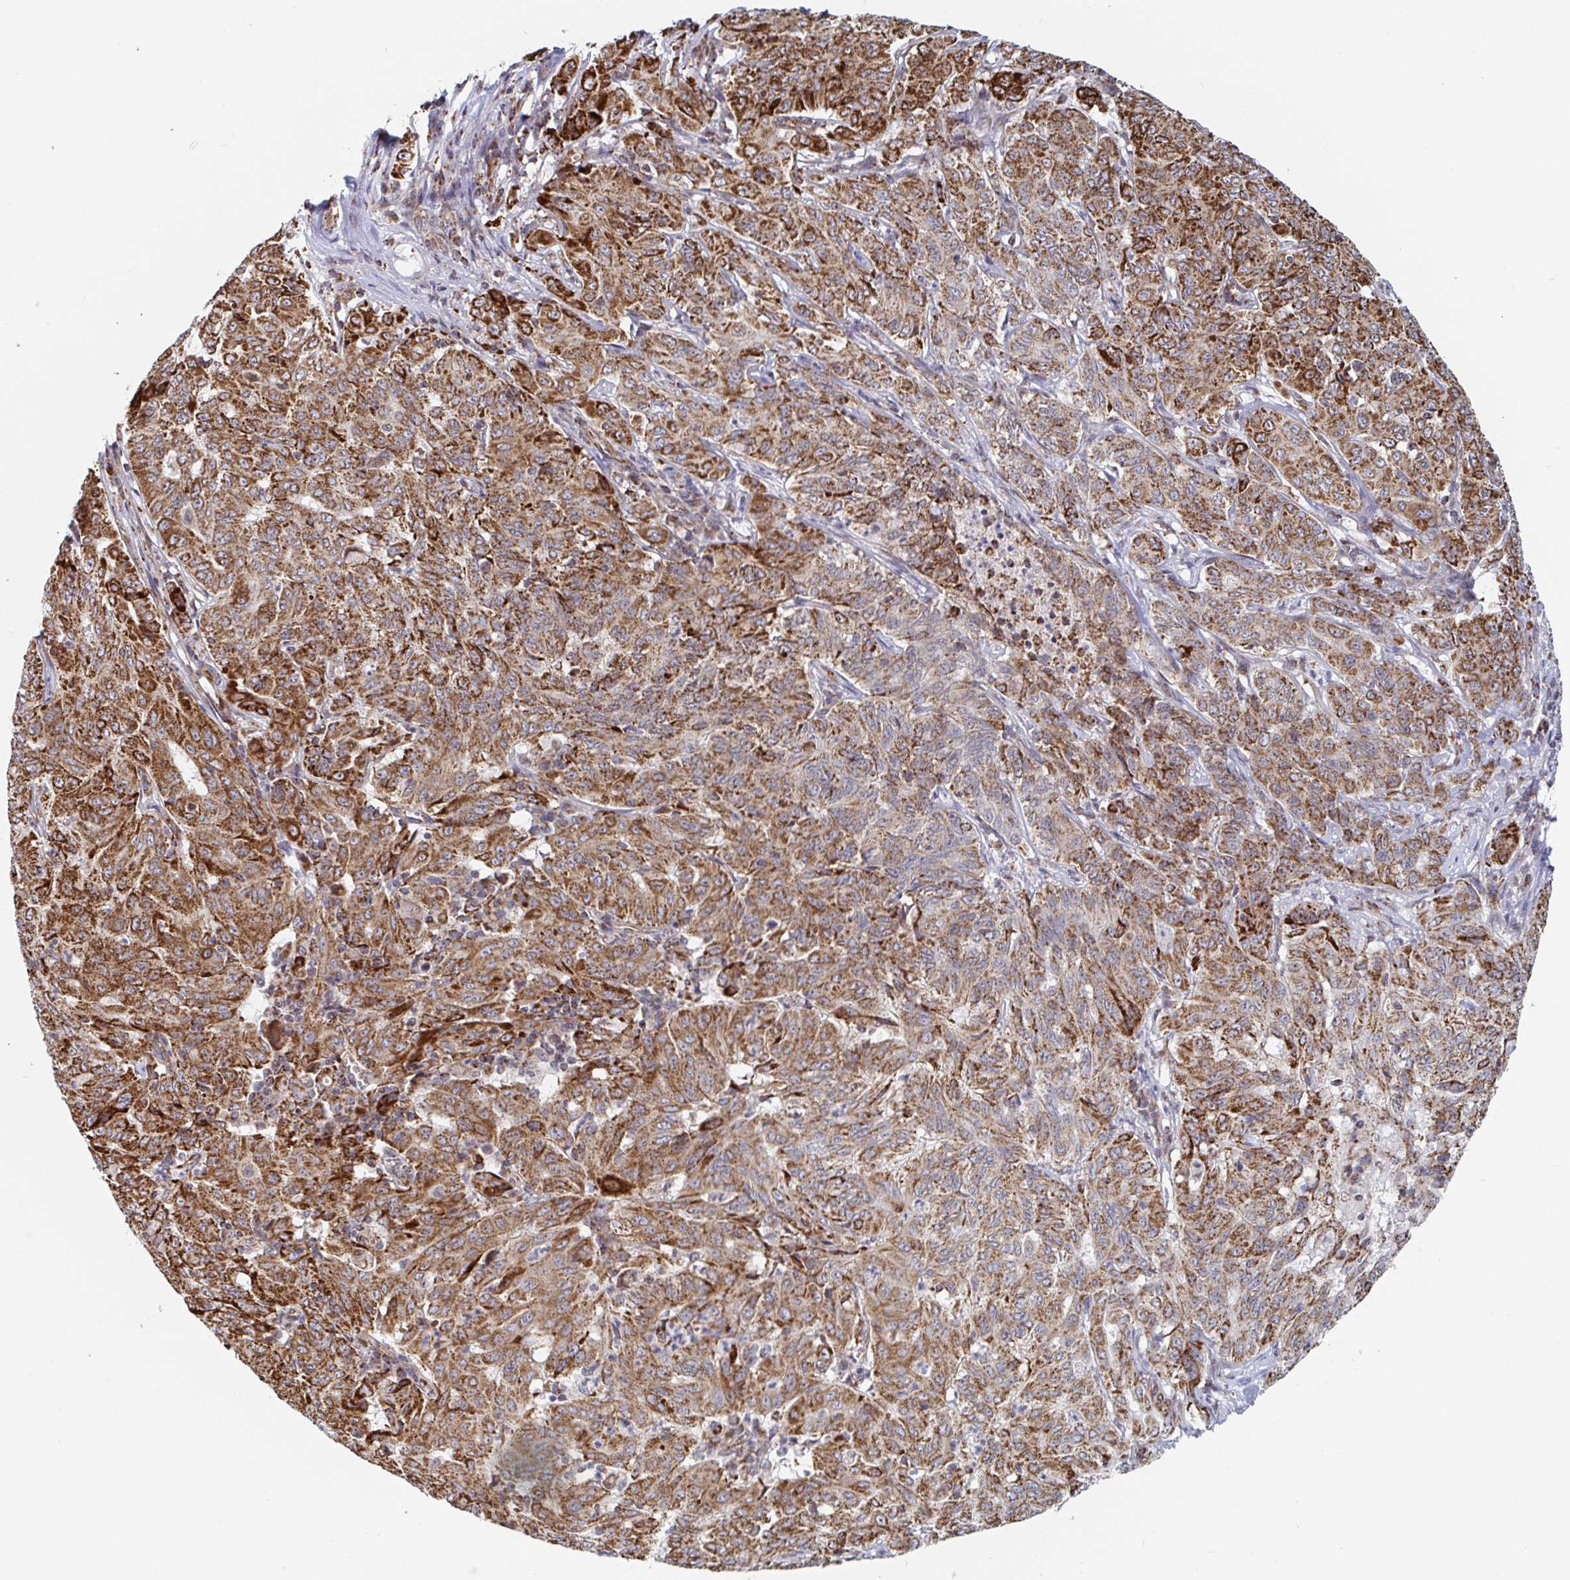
{"staining": {"intensity": "strong", "quantity": ">75%", "location": "cytoplasmic/membranous"}, "tissue": "pancreatic cancer", "cell_type": "Tumor cells", "image_type": "cancer", "snomed": [{"axis": "morphology", "description": "Adenocarcinoma, NOS"}, {"axis": "topography", "description": "Pancreas"}], "caption": "A brown stain shows strong cytoplasmic/membranous expression of a protein in human pancreatic cancer tumor cells.", "gene": "STARD8", "patient": {"sex": "male", "age": 63}}